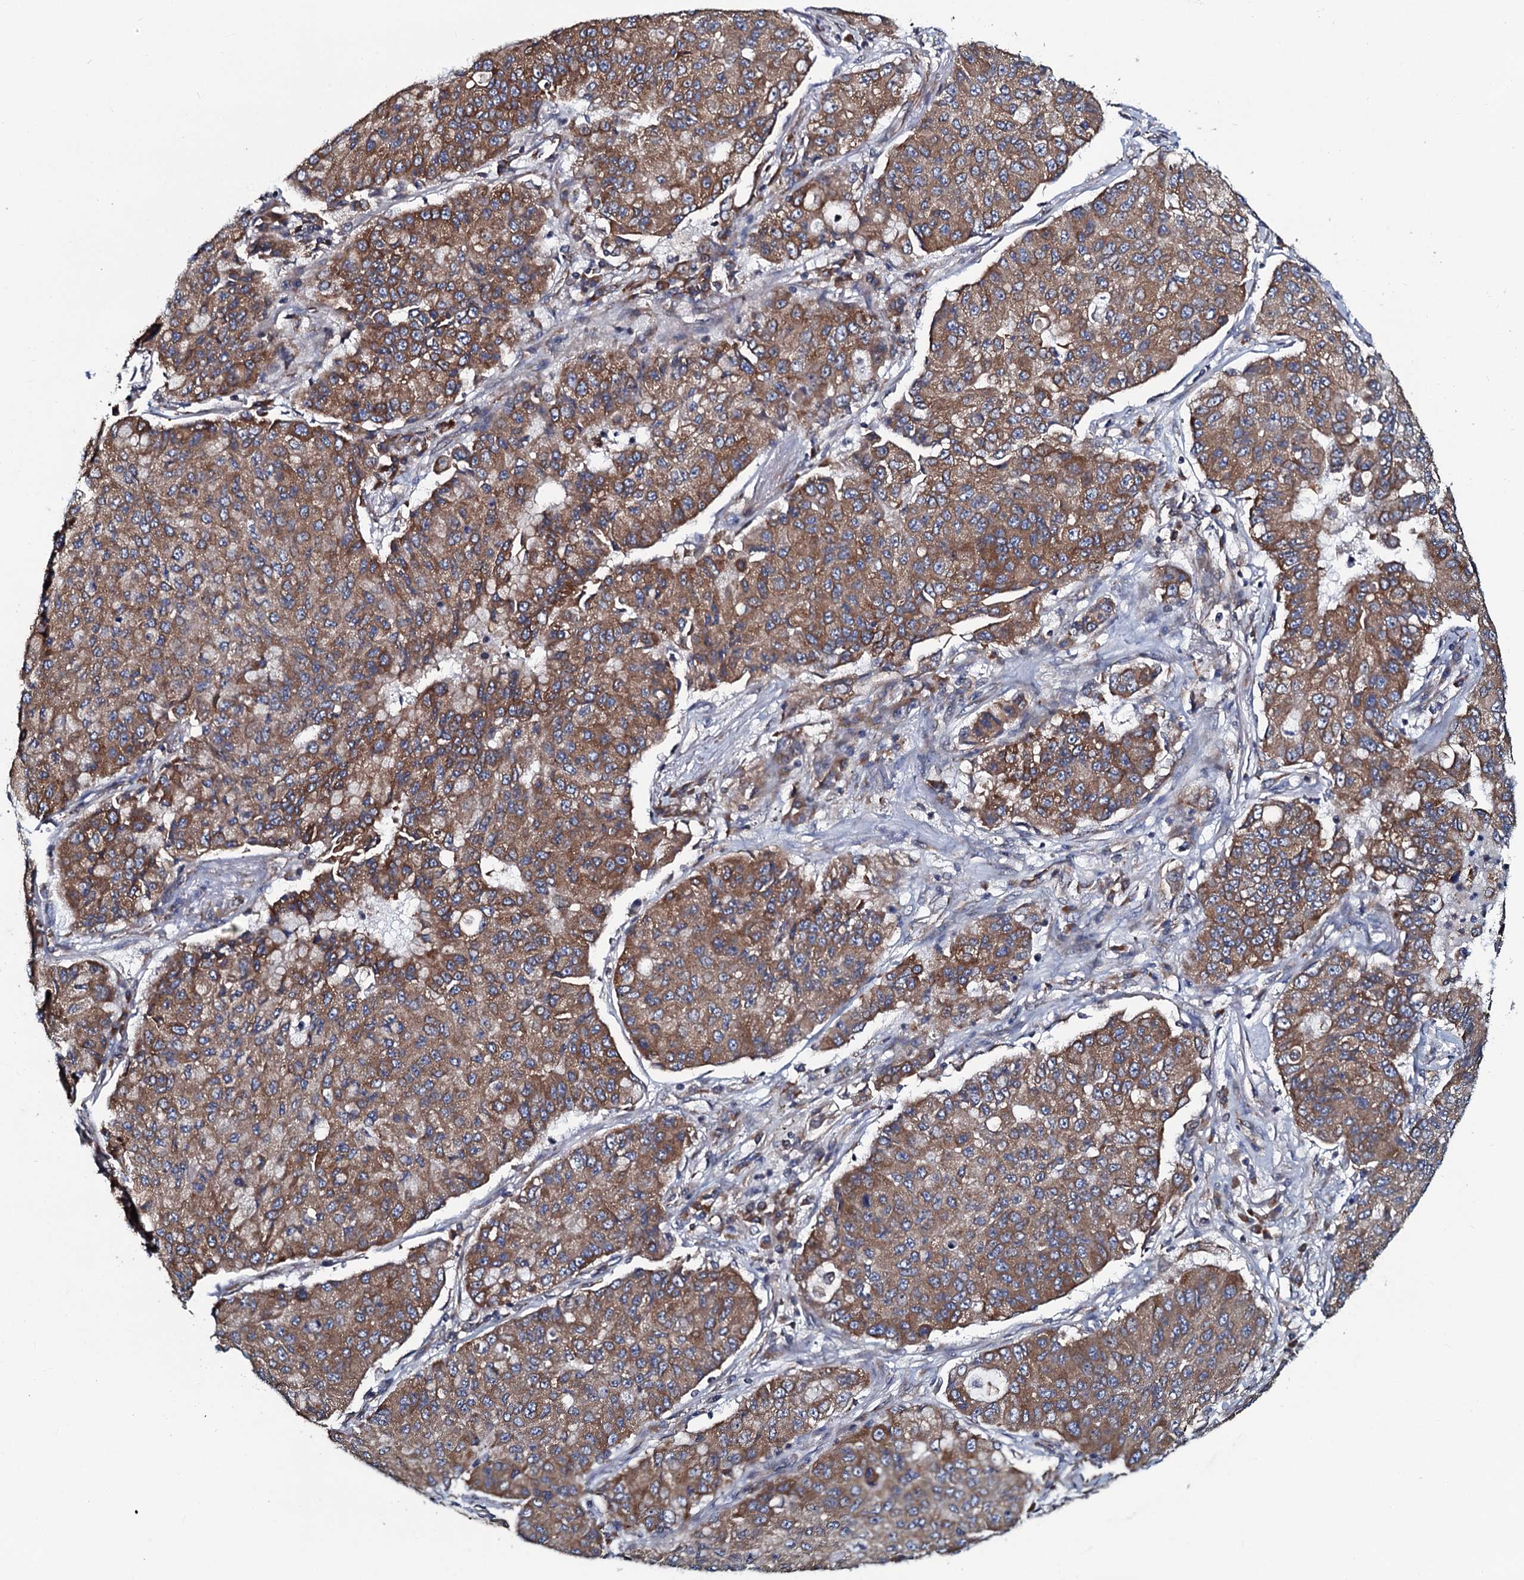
{"staining": {"intensity": "moderate", "quantity": ">75%", "location": "cytoplasmic/membranous"}, "tissue": "lung cancer", "cell_type": "Tumor cells", "image_type": "cancer", "snomed": [{"axis": "morphology", "description": "Squamous cell carcinoma, NOS"}, {"axis": "topography", "description": "Lung"}], "caption": "Immunohistochemical staining of lung cancer shows medium levels of moderate cytoplasmic/membranous staining in approximately >75% of tumor cells.", "gene": "TMEM151A", "patient": {"sex": "male", "age": 74}}